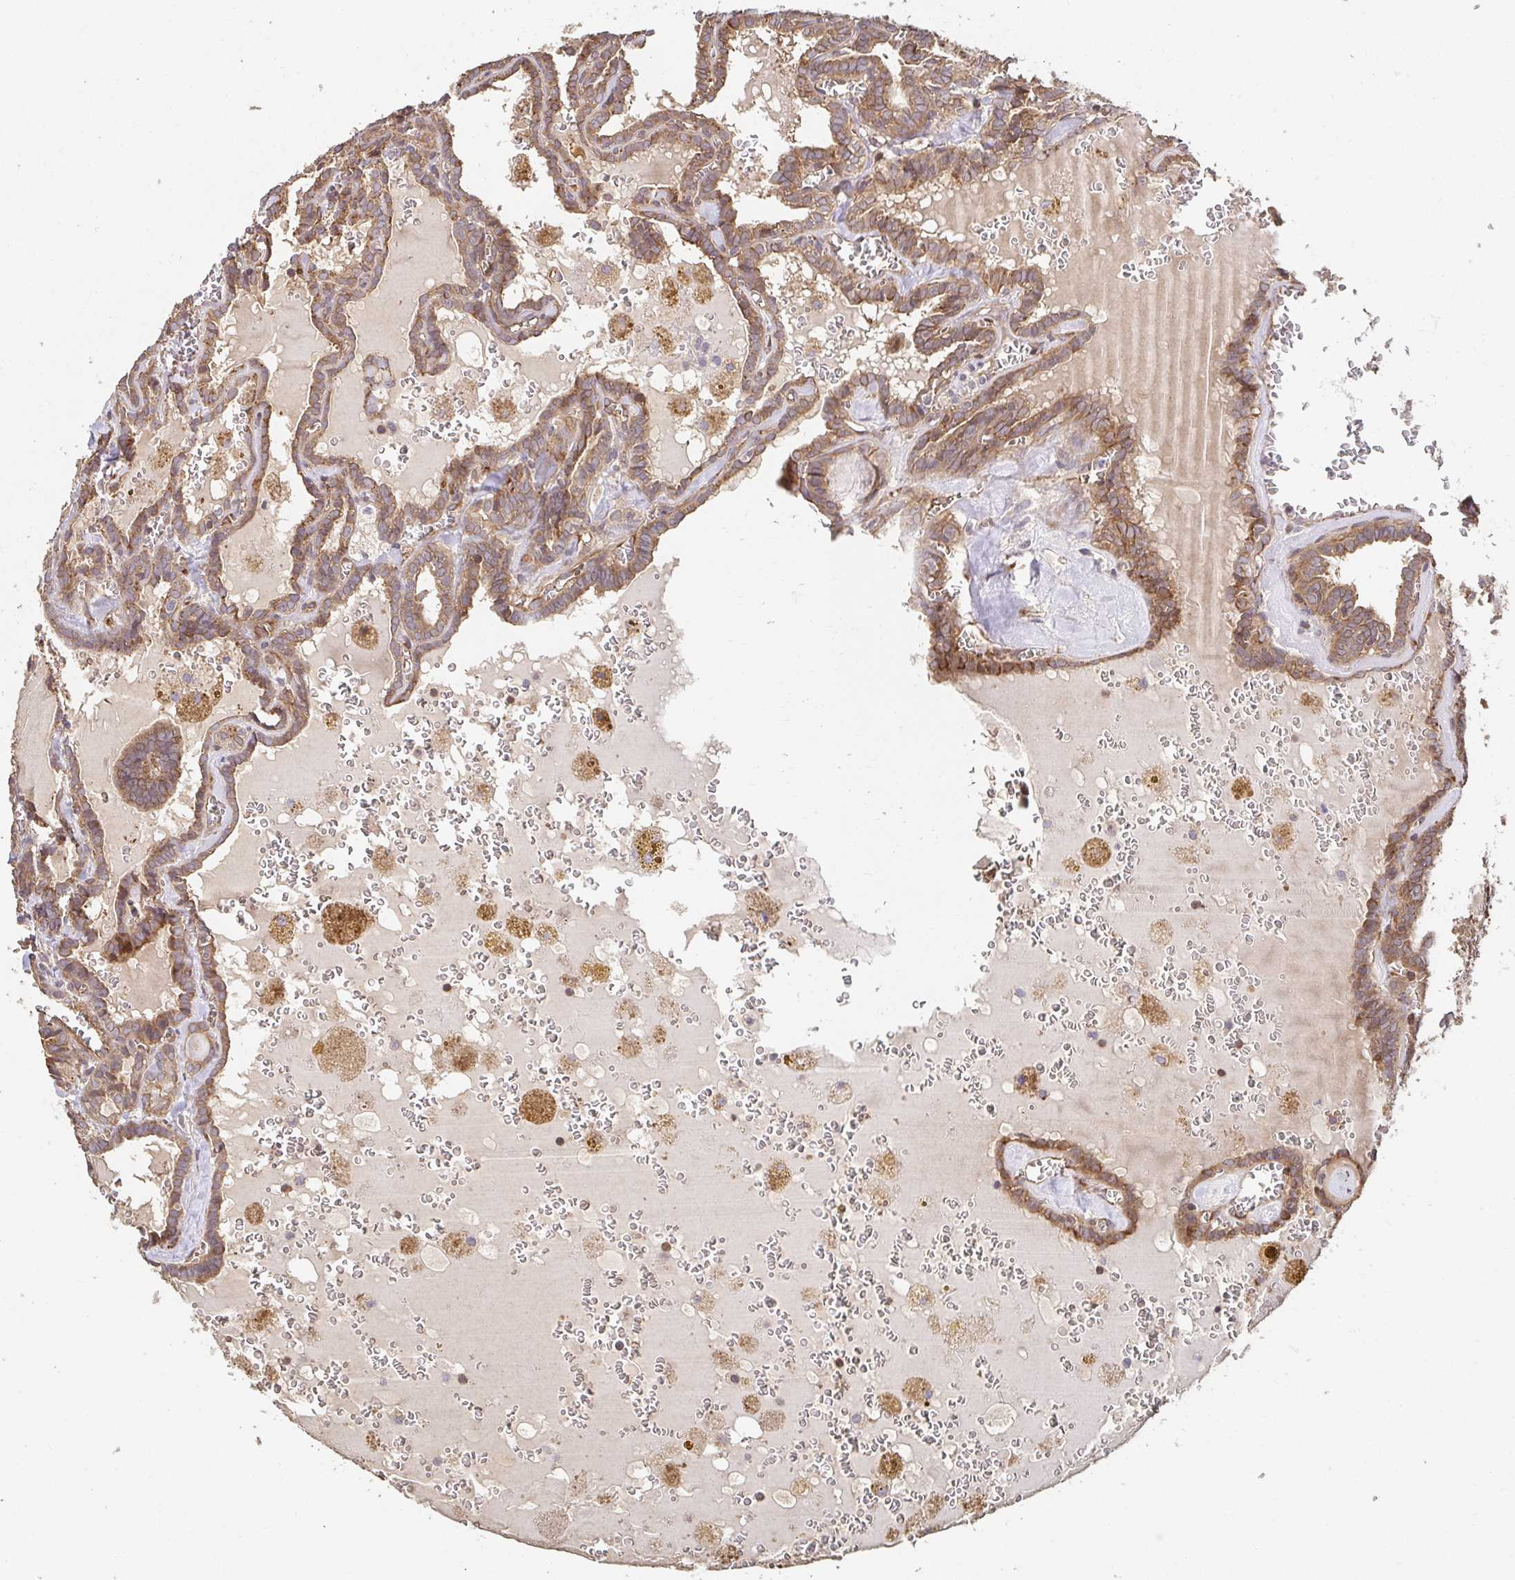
{"staining": {"intensity": "moderate", "quantity": ">75%", "location": "cytoplasmic/membranous"}, "tissue": "thyroid cancer", "cell_type": "Tumor cells", "image_type": "cancer", "snomed": [{"axis": "morphology", "description": "Papillary adenocarcinoma, NOS"}, {"axis": "topography", "description": "Thyroid gland"}], "caption": "A histopathology image showing moderate cytoplasmic/membranous positivity in approximately >75% of tumor cells in thyroid cancer, as visualized by brown immunohistochemical staining.", "gene": "APBB1", "patient": {"sex": "female", "age": 39}}